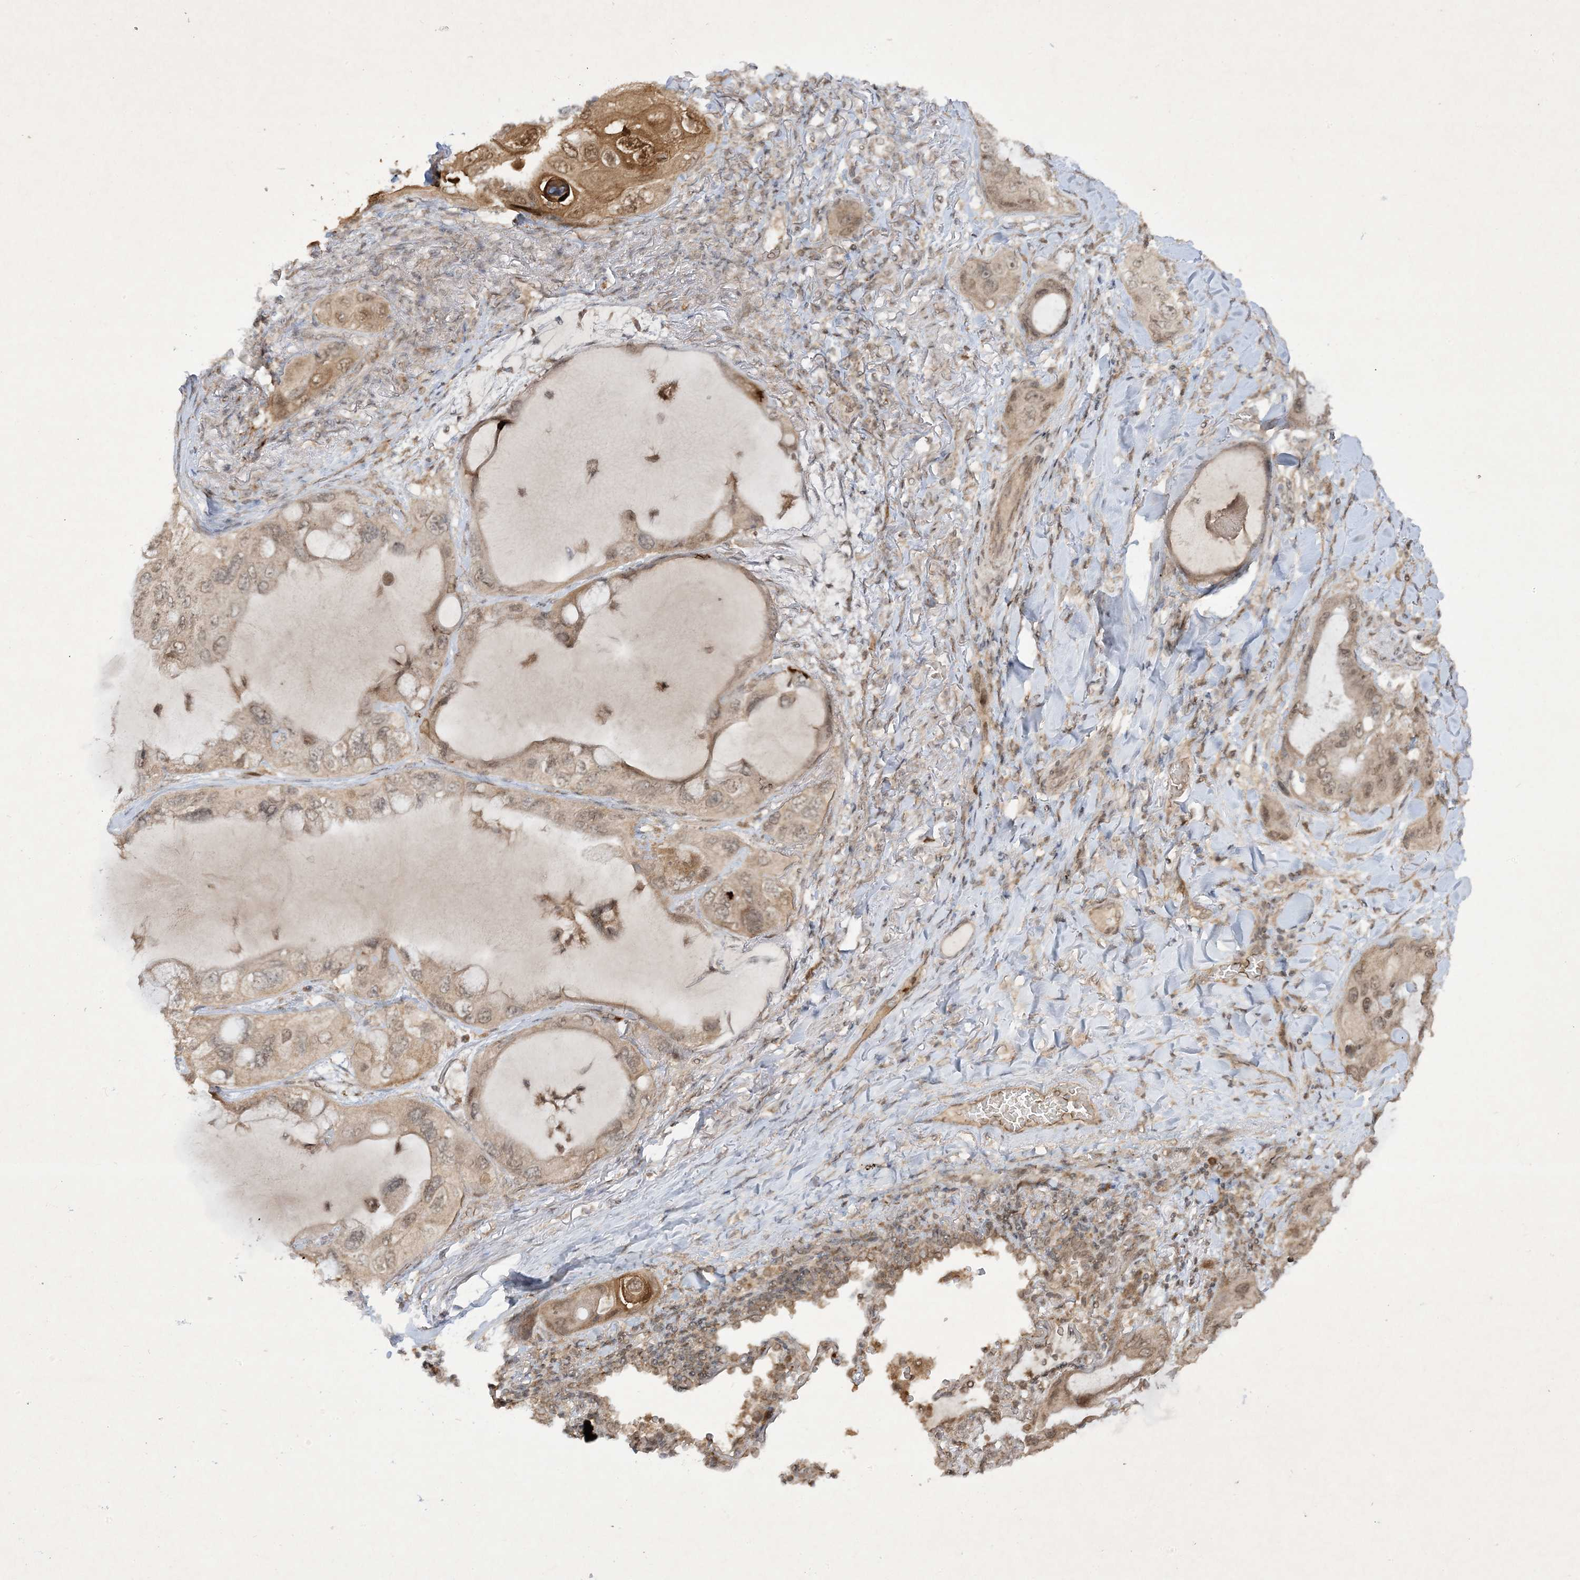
{"staining": {"intensity": "moderate", "quantity": ">75%", "location": "cytoplasmic/membranous,nuclear"}, "tissue": "lung cancer", "cell_type": "Tumor cells", "image_type": "cancer", "snomed": [{"axis": "morphology", "description": "Squamous cell carcinoma, NOS"}, {"axis": "topography", "description": "Lung"}], "caption": "Lung cancer stained with immunohistochemistry reveals moderate cytoplasmic/membranous and nuclear expression in approximately >75% of tumor cells.", "gene": "ZNF213", "patient": {"sex": "female", "age": 73}}